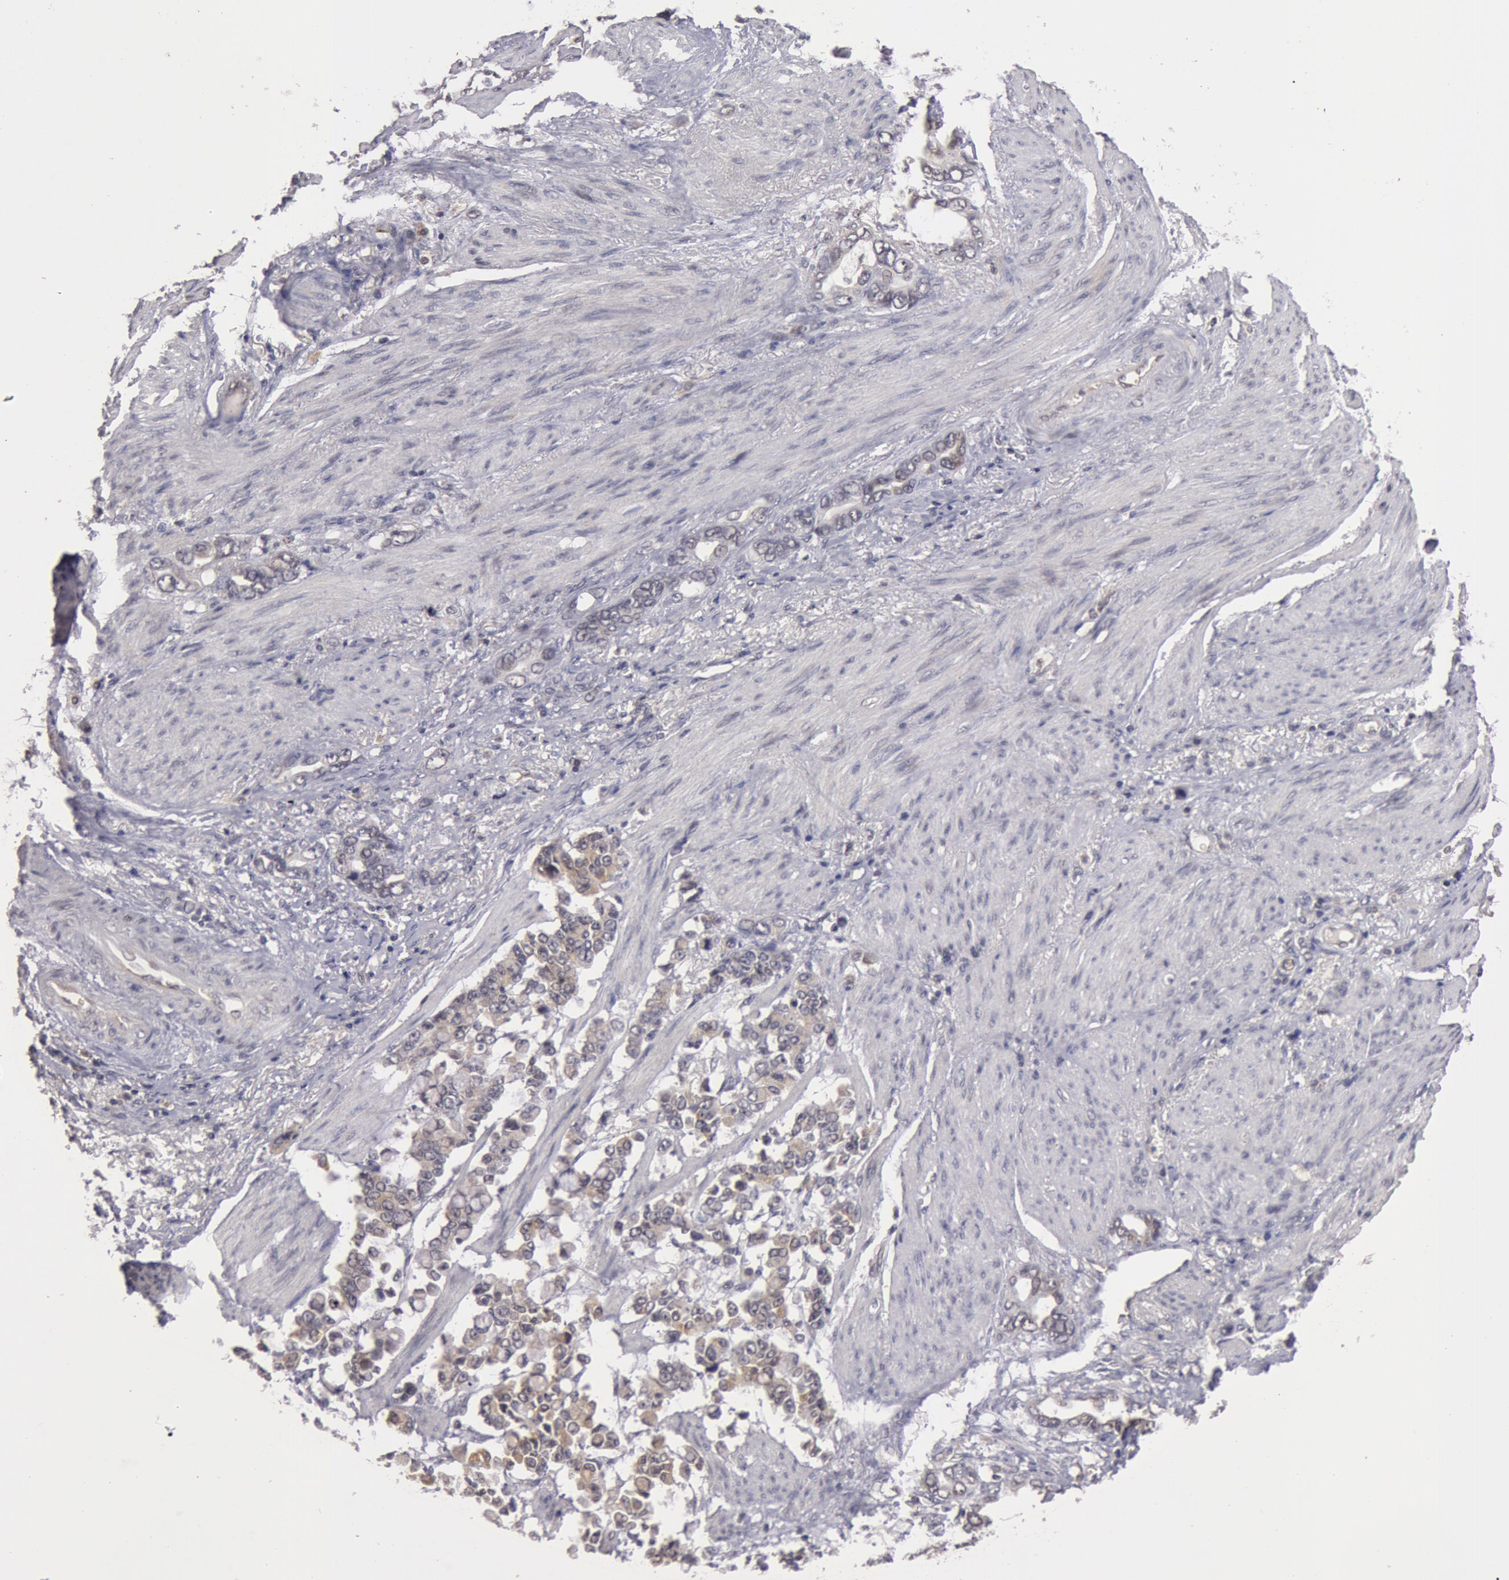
{"staining": {"intensity": "weak", "quantity": "<25%", "location": "cytoplasmic/membranous"}, "tissue": "stomach cancer", "cell_type": "Tumor cells", "image_type": "cancer", "snomed": [{"axis": "morphology", "description": "Adenocarcinoma, NOS"}, {"axis": "topography", "description": "Stomach"}], "caption": "Human stomach adenocarcinoma stained for a protein using IHC displays no positivity in tumor cells.", "gene": "SYTL4", "patient": {"sex": "male", "age": 78}}